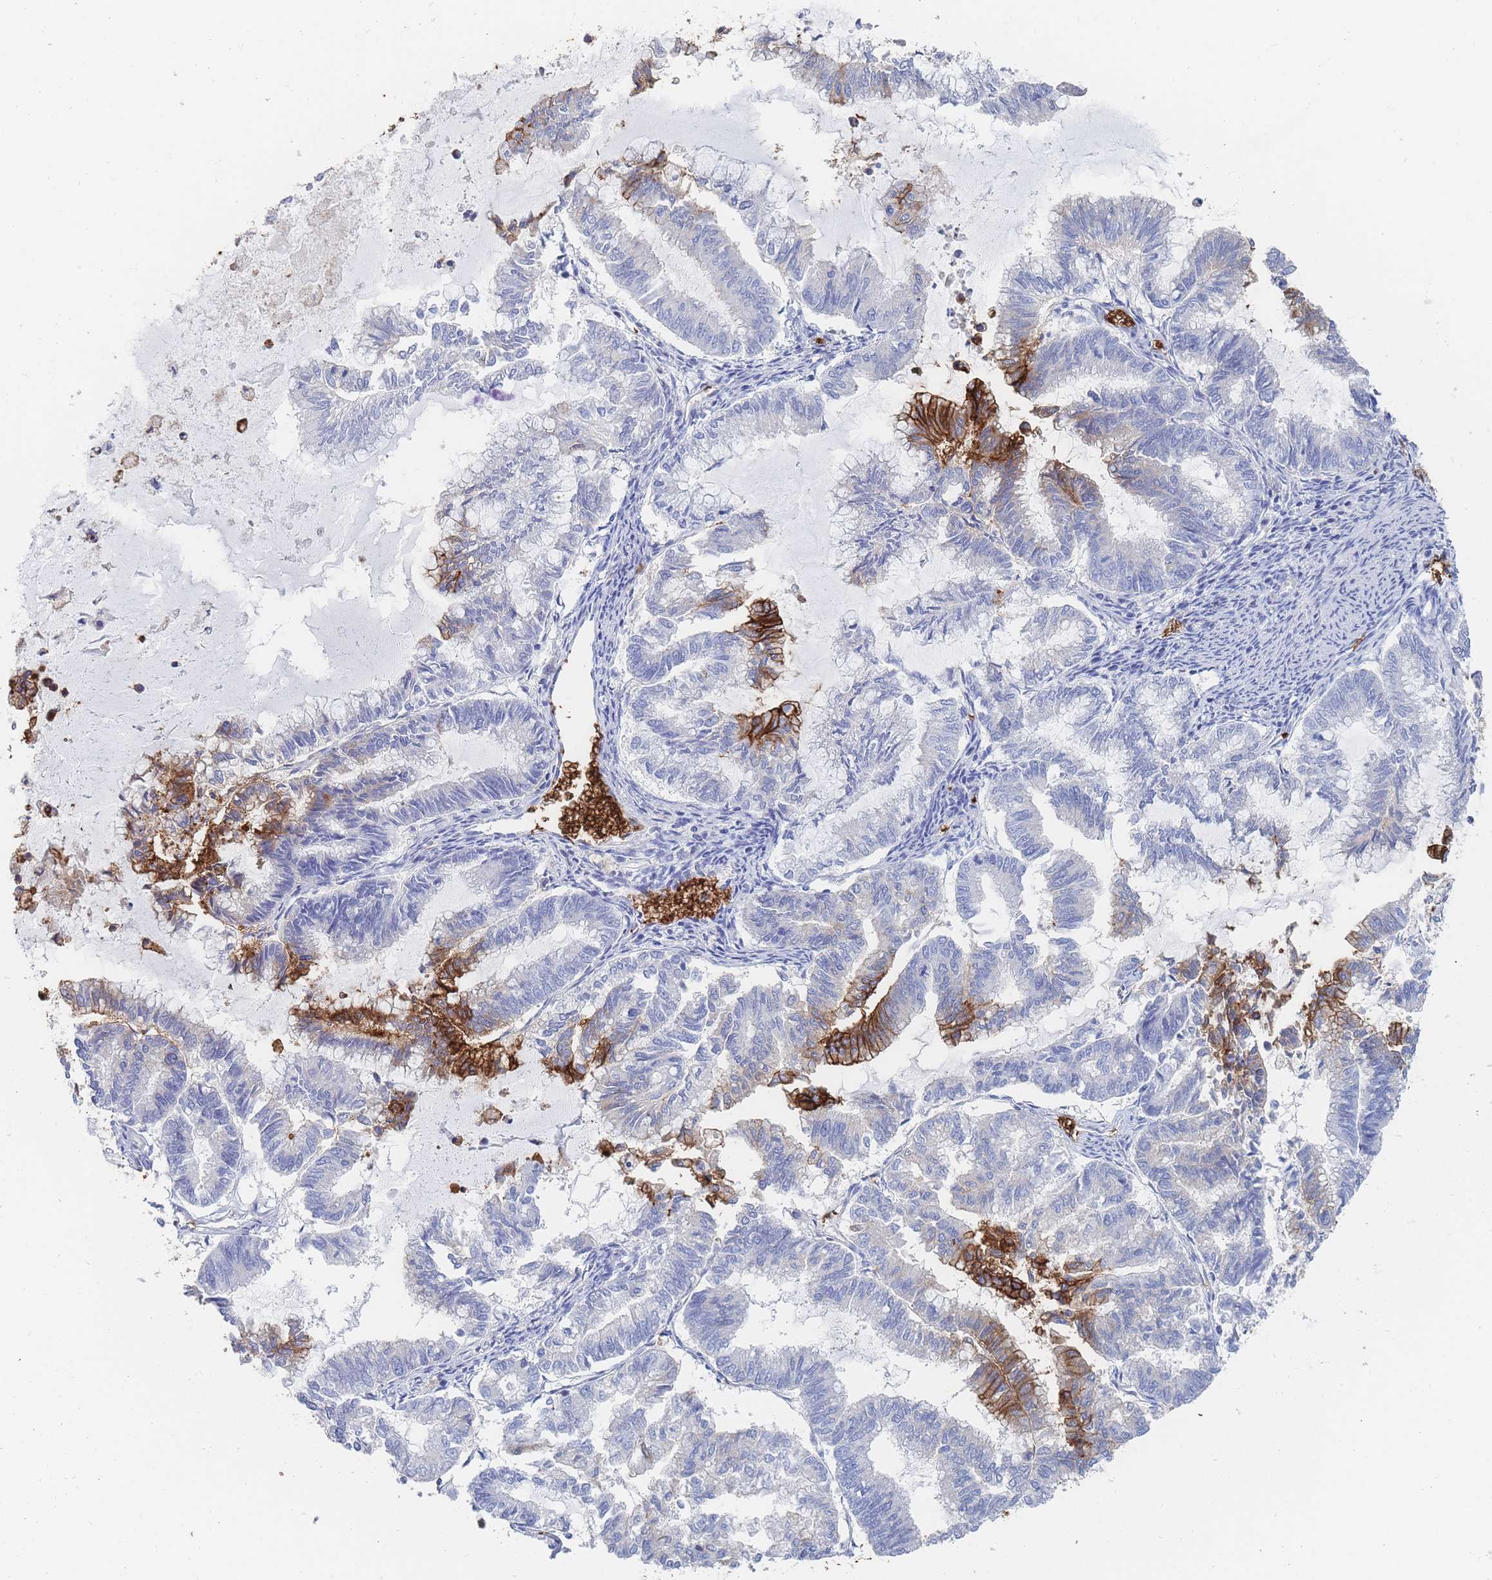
{"staining": {"intensity": "strong", "quantity": "<25%", "location": "cytoplasmic/membranous"}, "tissue": "endometrial cancer", "cell_type": "Tumor cells", "image_type": "cancer", "snomed": [{"axis": "morphology", "description": "Adenocarcinoma, NOS"}, {"axis": "topography", "description": "Endometrium"}], "caption": "Protein expression by IHC displays strong cytoplasmic/membranous positivity in about <25% of tumor cells in endometrial cancer. (DAB = brown stain, brightfield microscopy at high magnification).", "gene": "SLC2A1", "patient": {"sex": "female", "age": 79}}